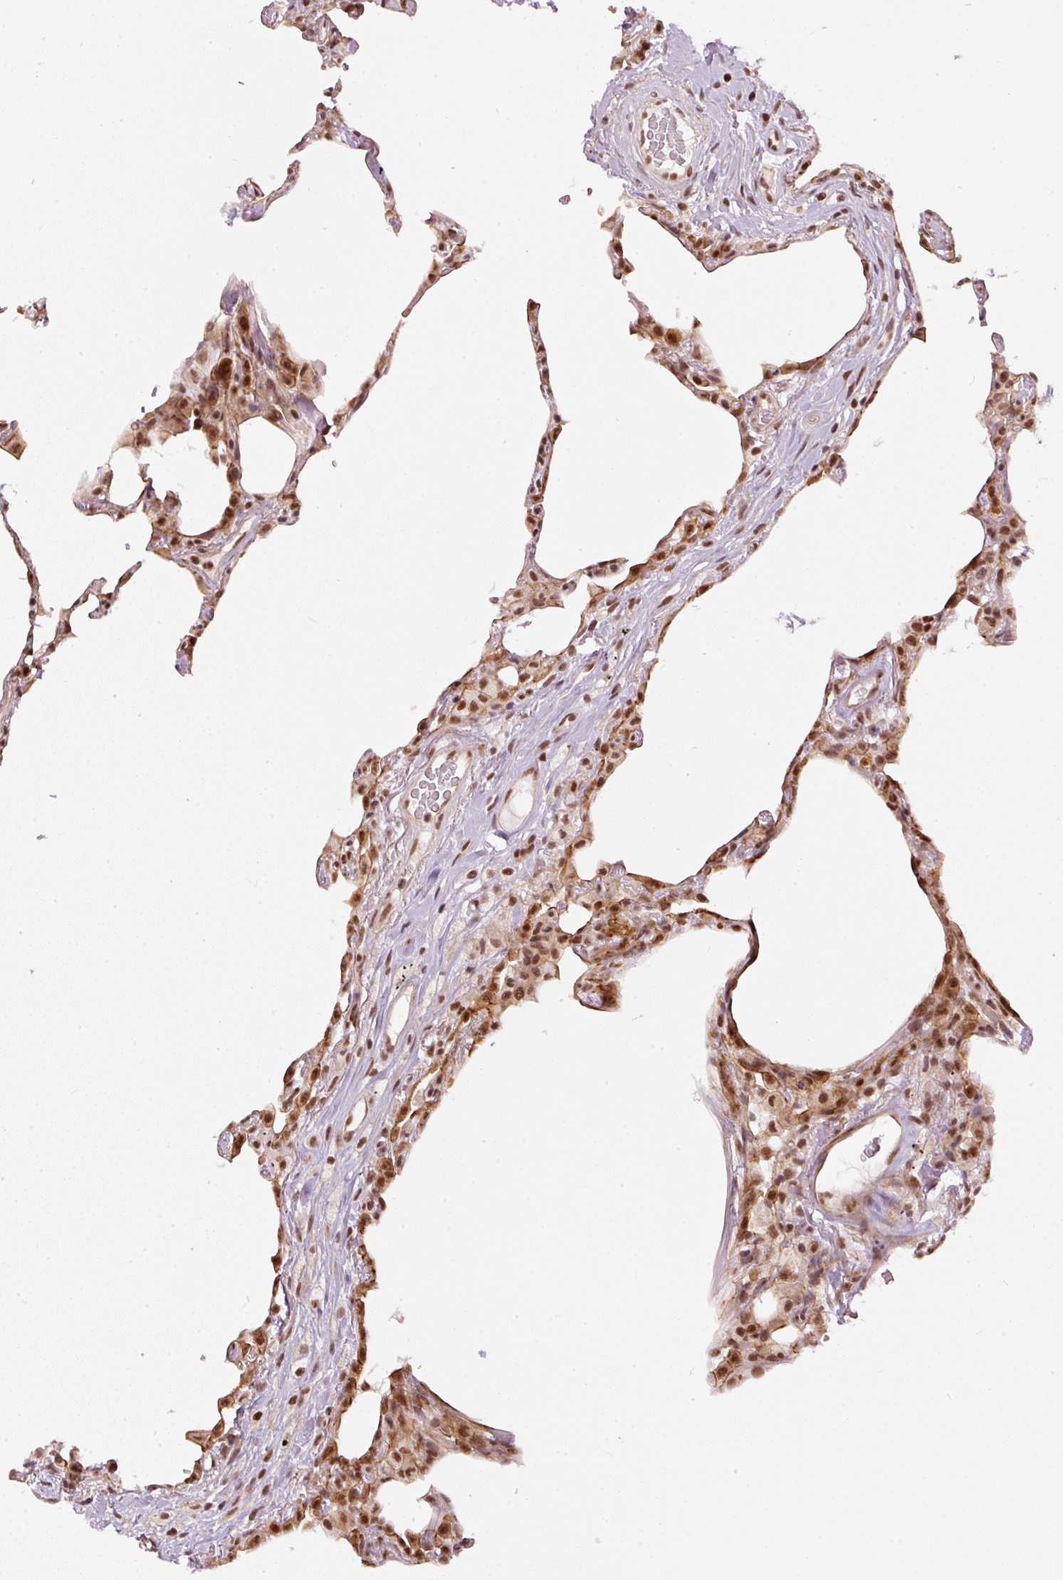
{"staining": {"intensity": "moderate", "quantity": "25%-75%", "location": "nuclear"}, "tissue": "lung", "cell_type": "Alveolar cells", "image_type": "normal", "snomed": [{"axis": "morphology", "description": "Normal tissue, NOS"}, {"axis": "topography", "description": "Lung"}], "caption": "Alveolar cells demonstrate moderate nuclear staining in about 25%-75% of cells in unremarkable lung.", "gene": "THOC6", "patient": {"sex": "female", "age": 57}}